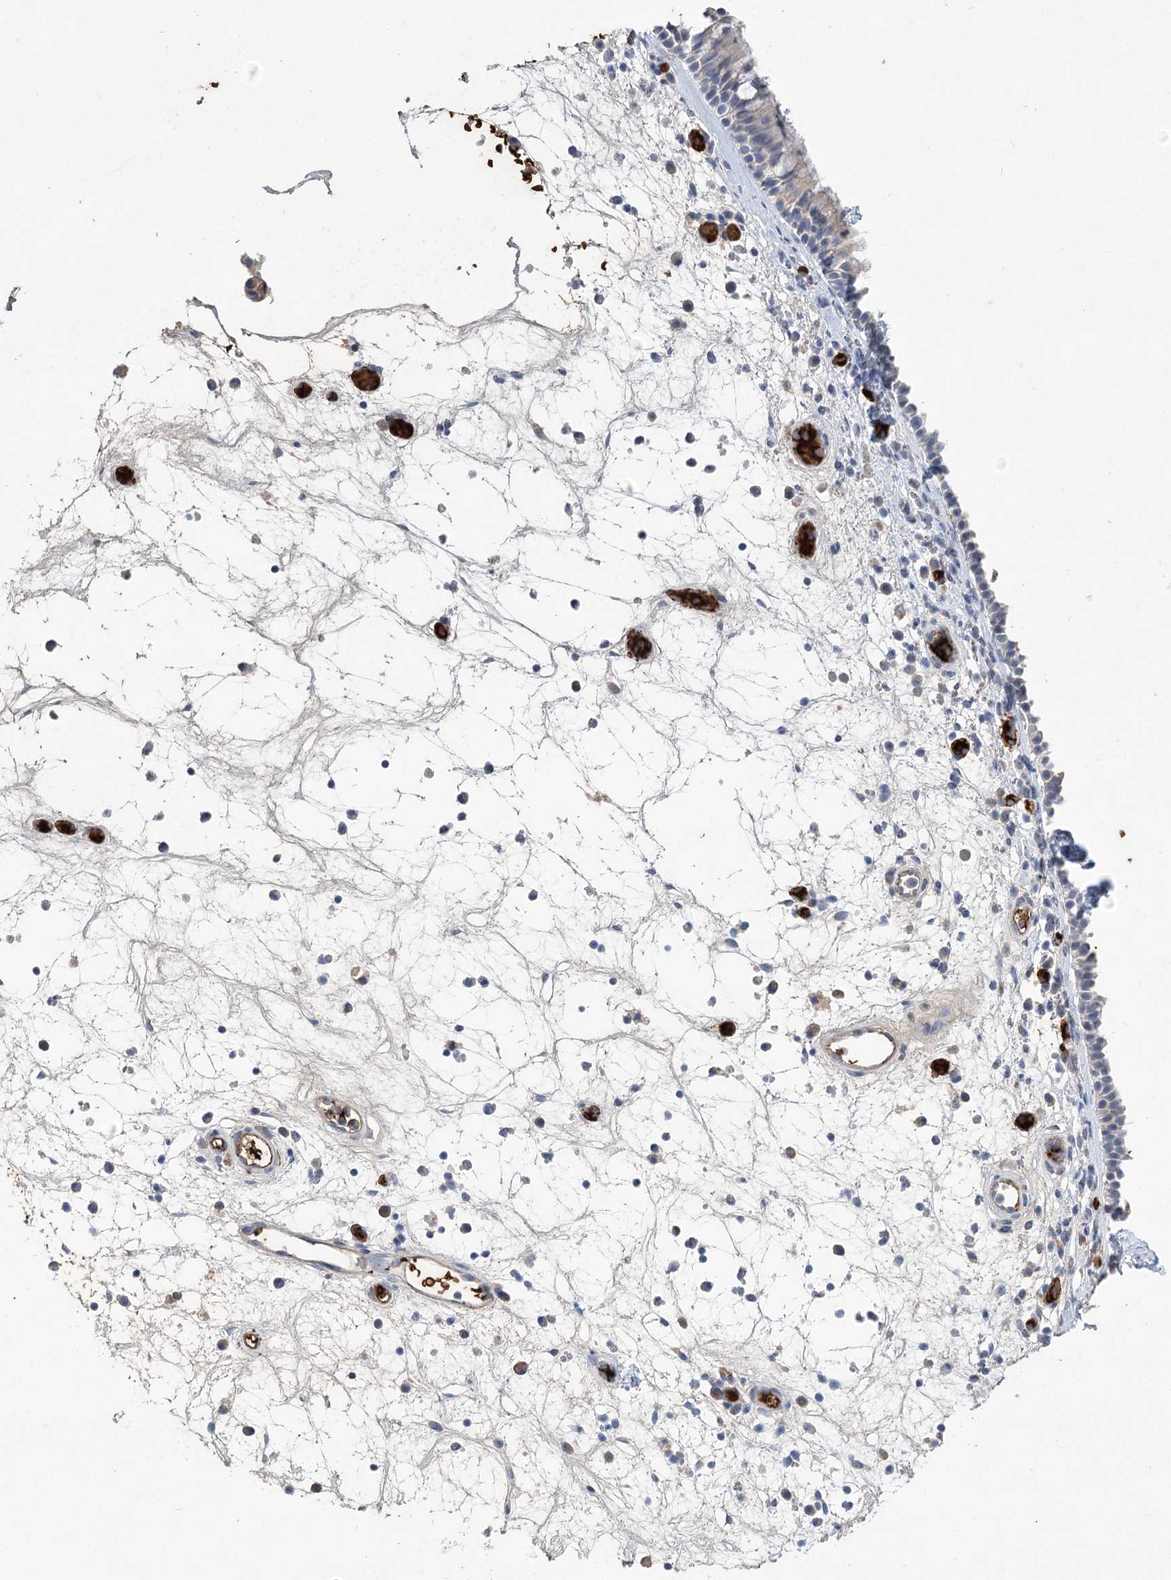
{"staining": {"intensity": "negative", "quantity": "none", "location": "none"}, "tissue": "nasopharynx", "cell_type": "Respiratory epithelial cells", "image_type": "normal", "snomed": [{"axis": "morphology", "description": "Normal tissue, NOS"}, {"axis": "morphology", "description": "Inflammation, NOS"}, {"axis": "morphology", "description": "Malignant melanoma, Metastatic site"}, {"axis": "topography", "description": "Nasopharynx"}], "caption": "Respiratory epithelial cells are negative for brown protein staining in normal nasopharynx. (DAB immunohistochemistry, high magnification).", "gene": "HBA1", "patient": {"sex": "male", "age": 70}}